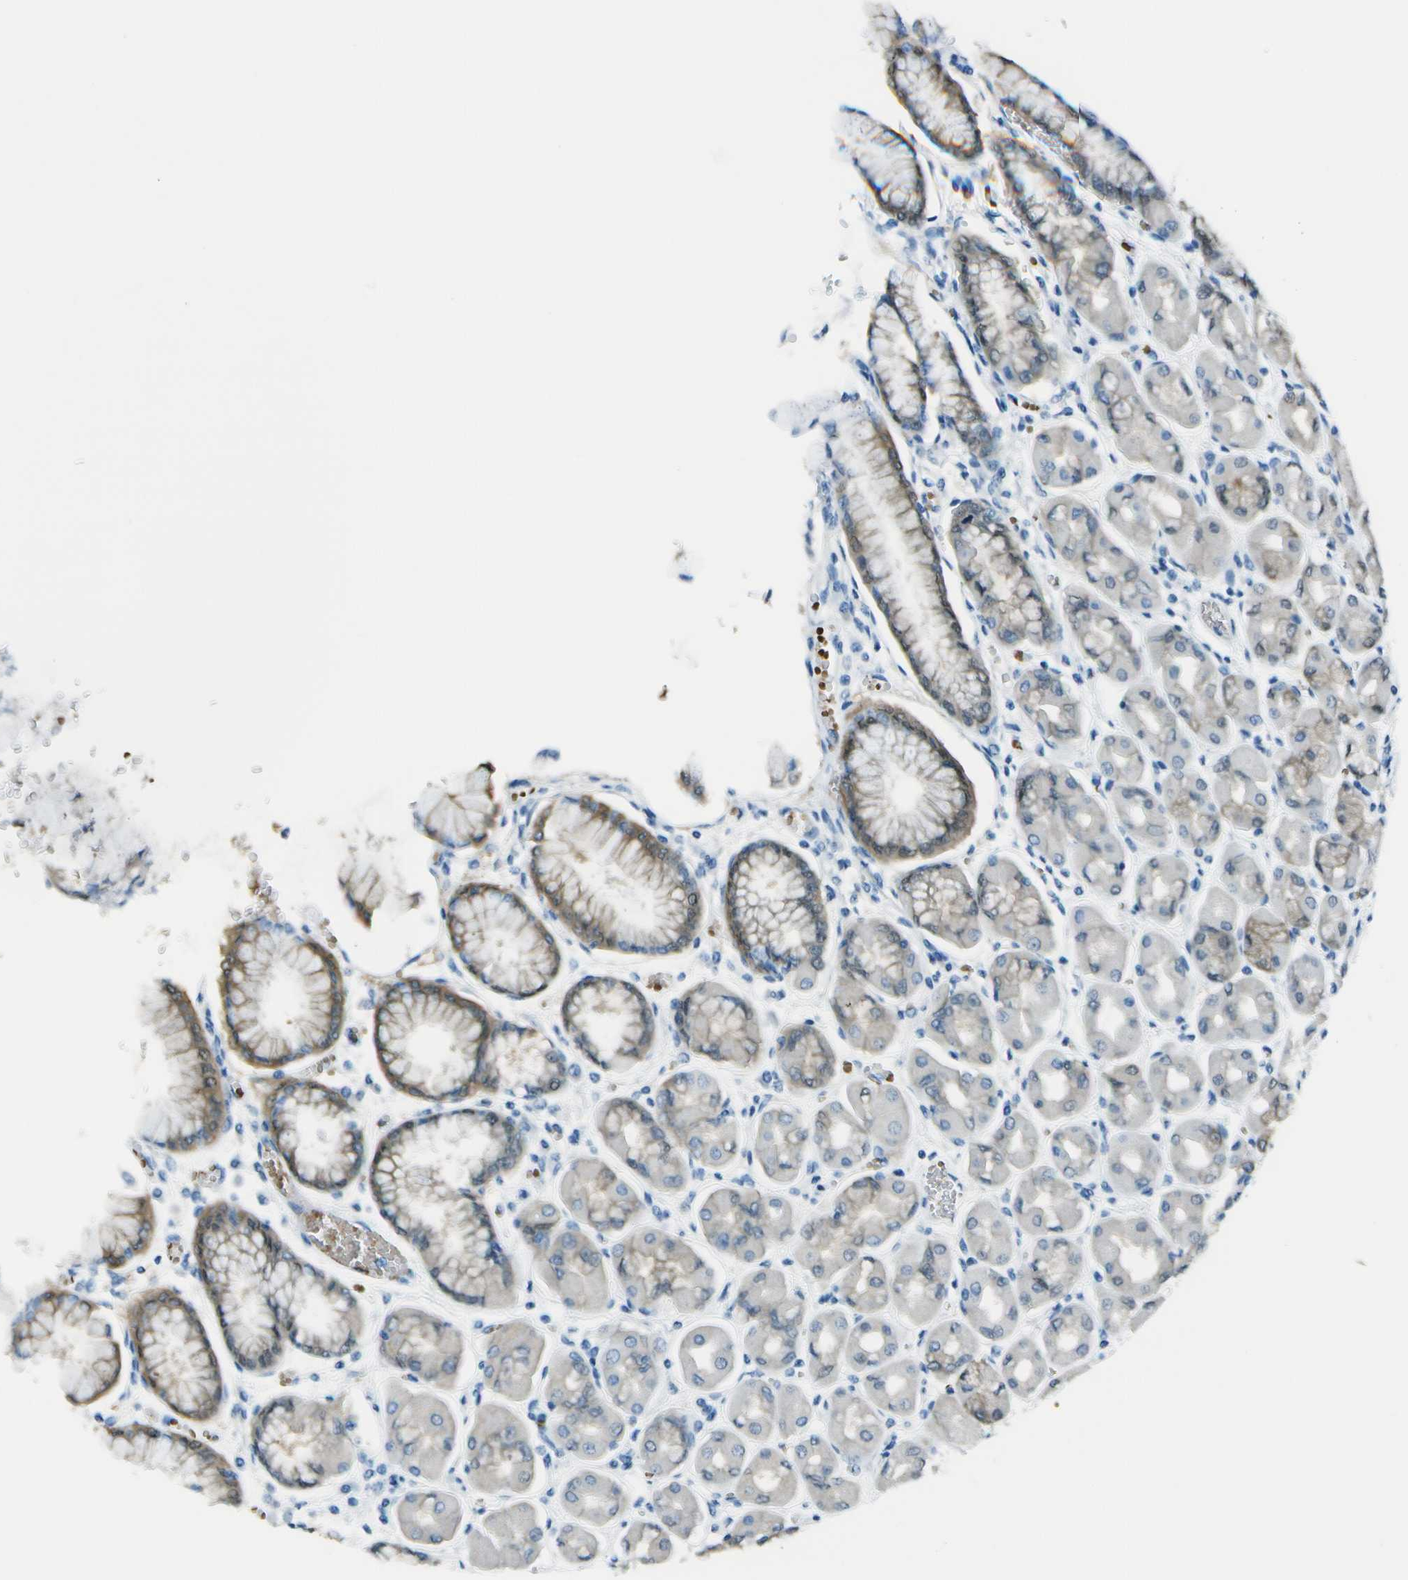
{"staining": {"intensity": "weak", "quantity": ">75%", "location": "cytoplasmic/membranous"}, "tissue": "stomach", "cell_type": "Glandular cells", "image_type": "normal", "snomed": [{"axis": "morphology", "description": "Normal tissue, NOS"}, {"axis": "topography", "description": "Stomach, upper"}], "caption": "IHC of unremarkable stomach shows low levels of weak cytoplasmic/membranous positivity in about >75% of glandular cells. Nuclei are stained in blue.", "gene": "ASL", "patient": {"sex": "female", "age": 56}}